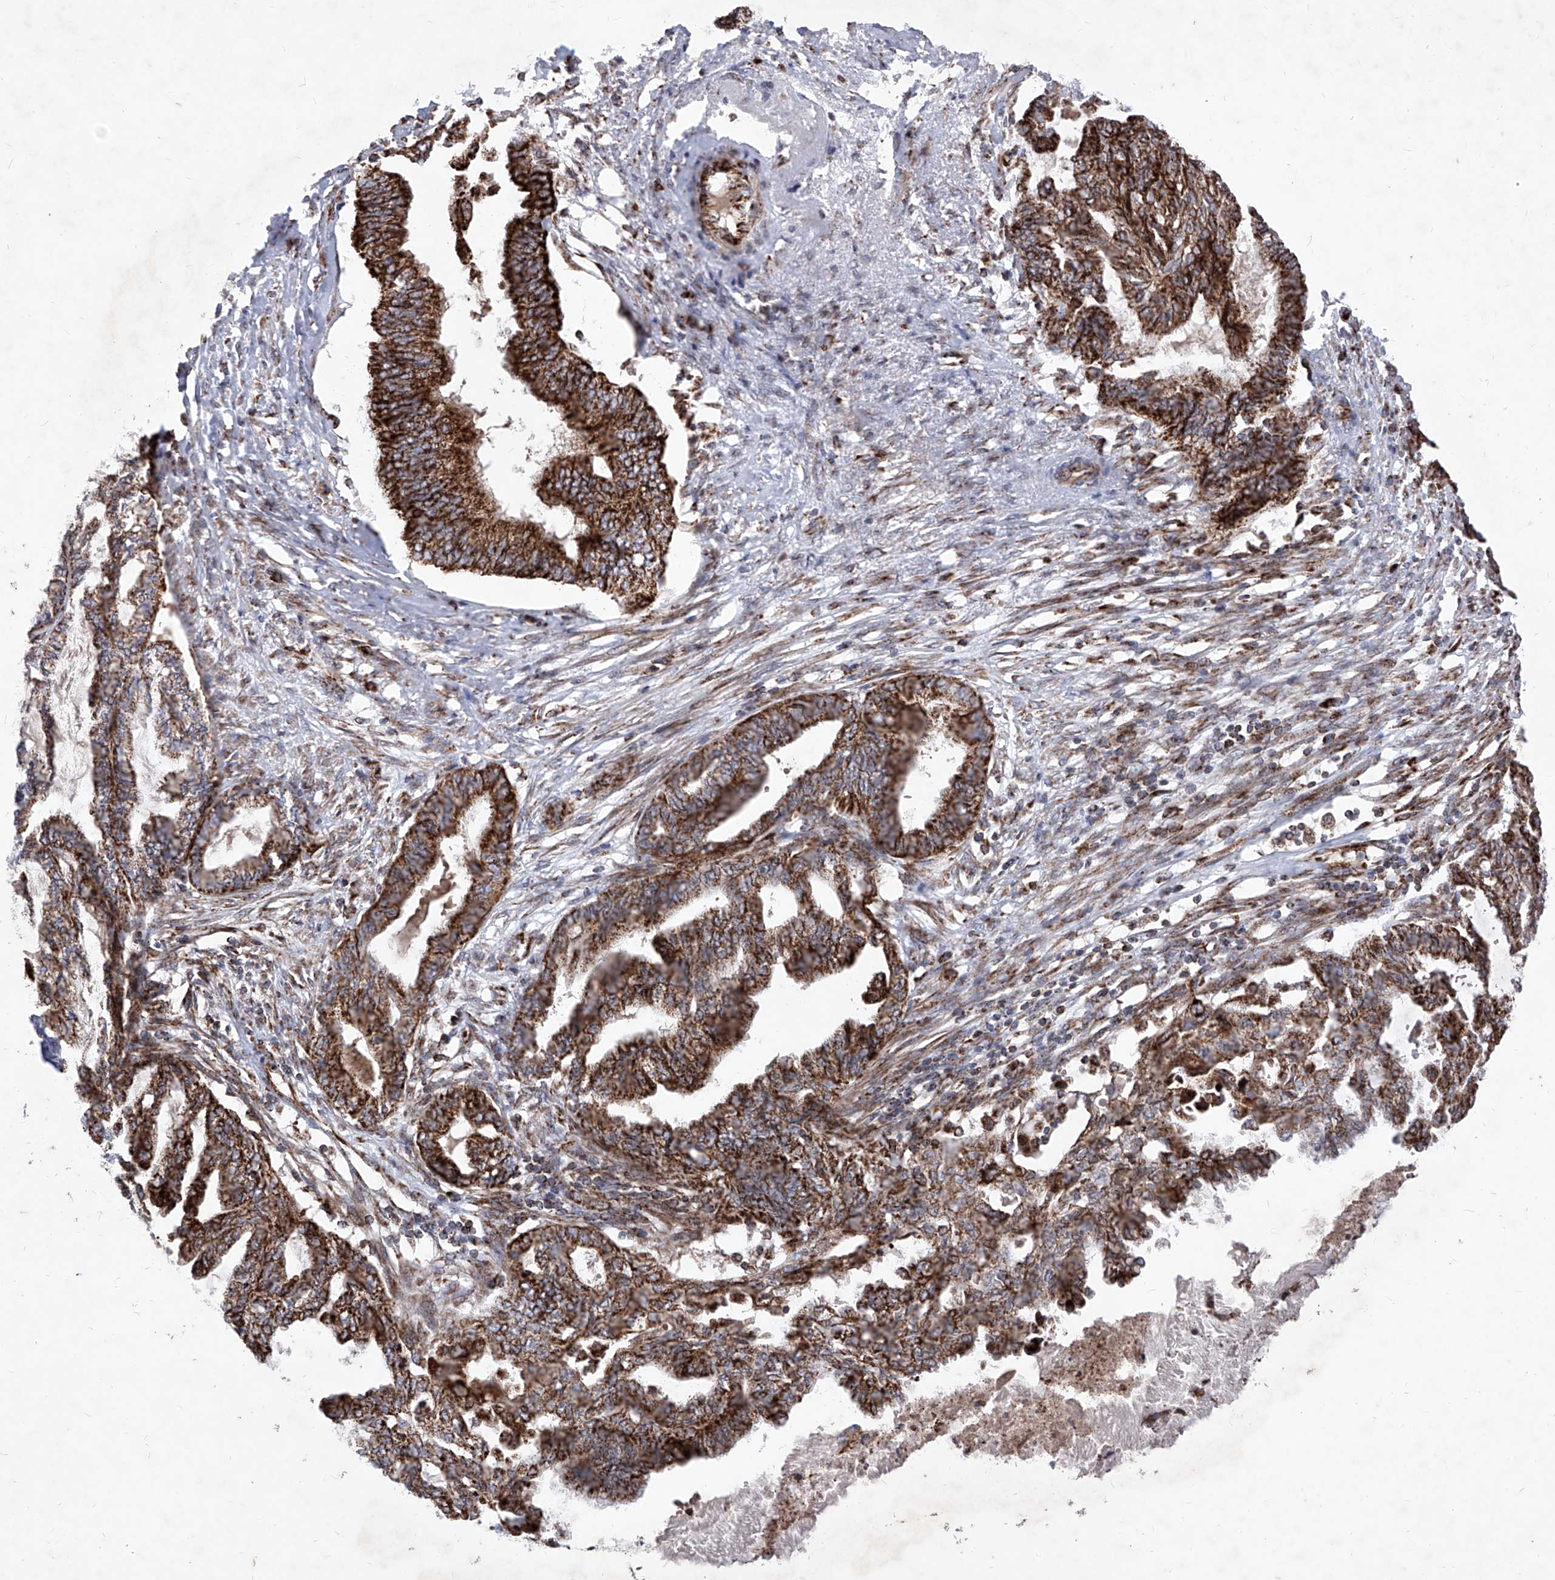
{"staining": {"intensity": "strong", "quantity": ">75%", "location": "cytoplasmic/membranous"}, "tissue": "endometrial cancer", "cell_type": "Tumor cells", "image_type": "cancer", "snomed": [{"axis": "morphology", "description": "Adenocarcinoma, NOS"}, {"axis": "topography", "description": "Endometrium"}], "caption": "About >75% of tumor cells in endometrial cancer show strong cytoplasmic/membranous protein staining as visualized by brown immunohistochemical staining.", "gene": "SEMA6A", "patient": {"sex": "female", "age": 86}}